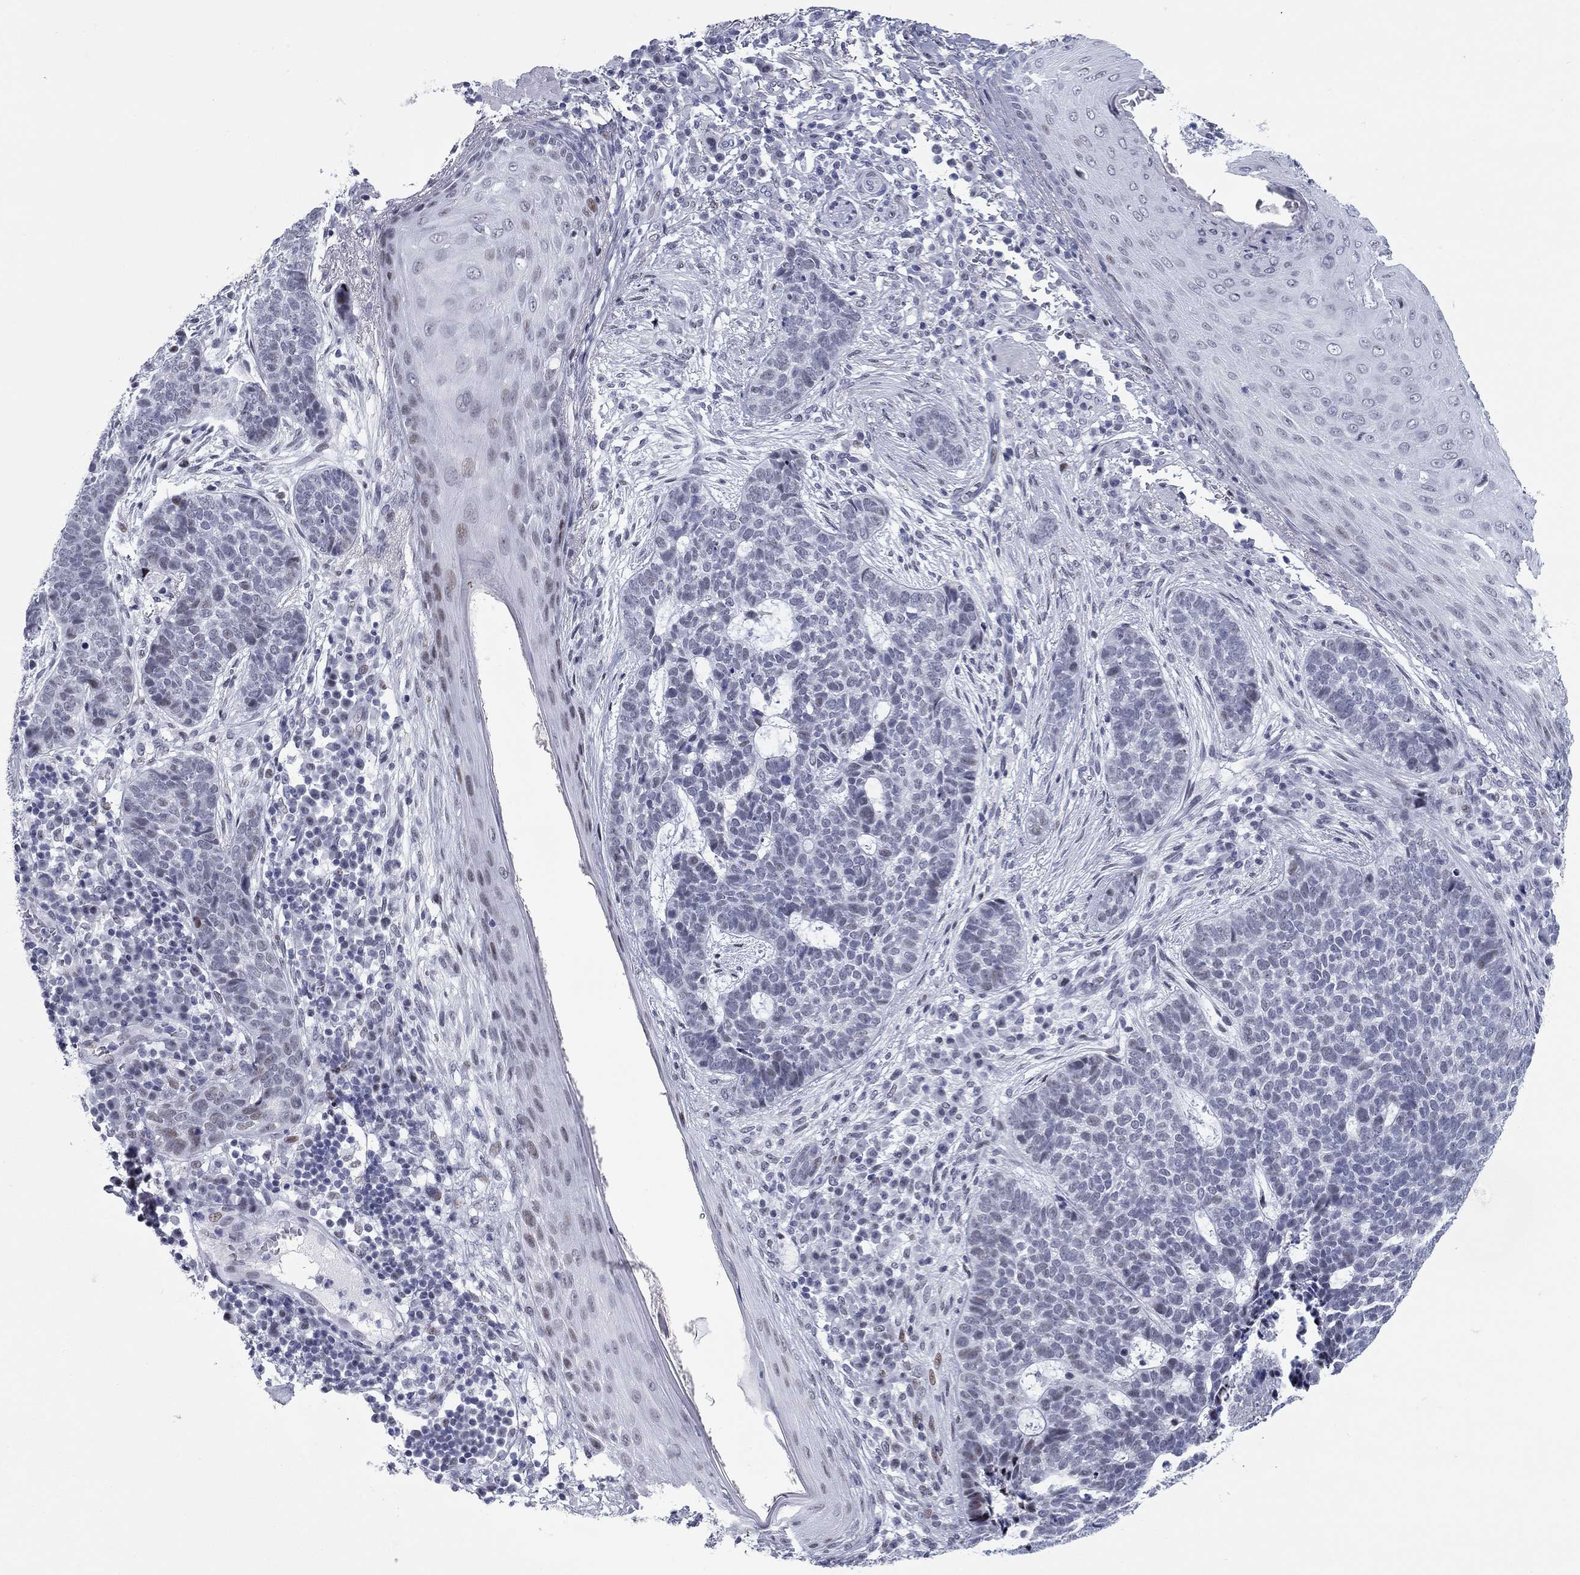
{"staining": {"intensity": "negative", "quantity": "none", "location": "none"}, "tissue": "skin cancer", "cell_type": "Tumor cells", "image_type": "cancer", "snomed": [{"axis": "morphology", "description": "Basal cell carcinoma"}, {"axis": "topography", "description": "Skin"}], "caption": "Immunohistochemistry of basal cell carcinoma (skin) displays no positivity in tumor cells.", "gene": "ASF1B", "patient": {"sex": "female", "age": 69}}